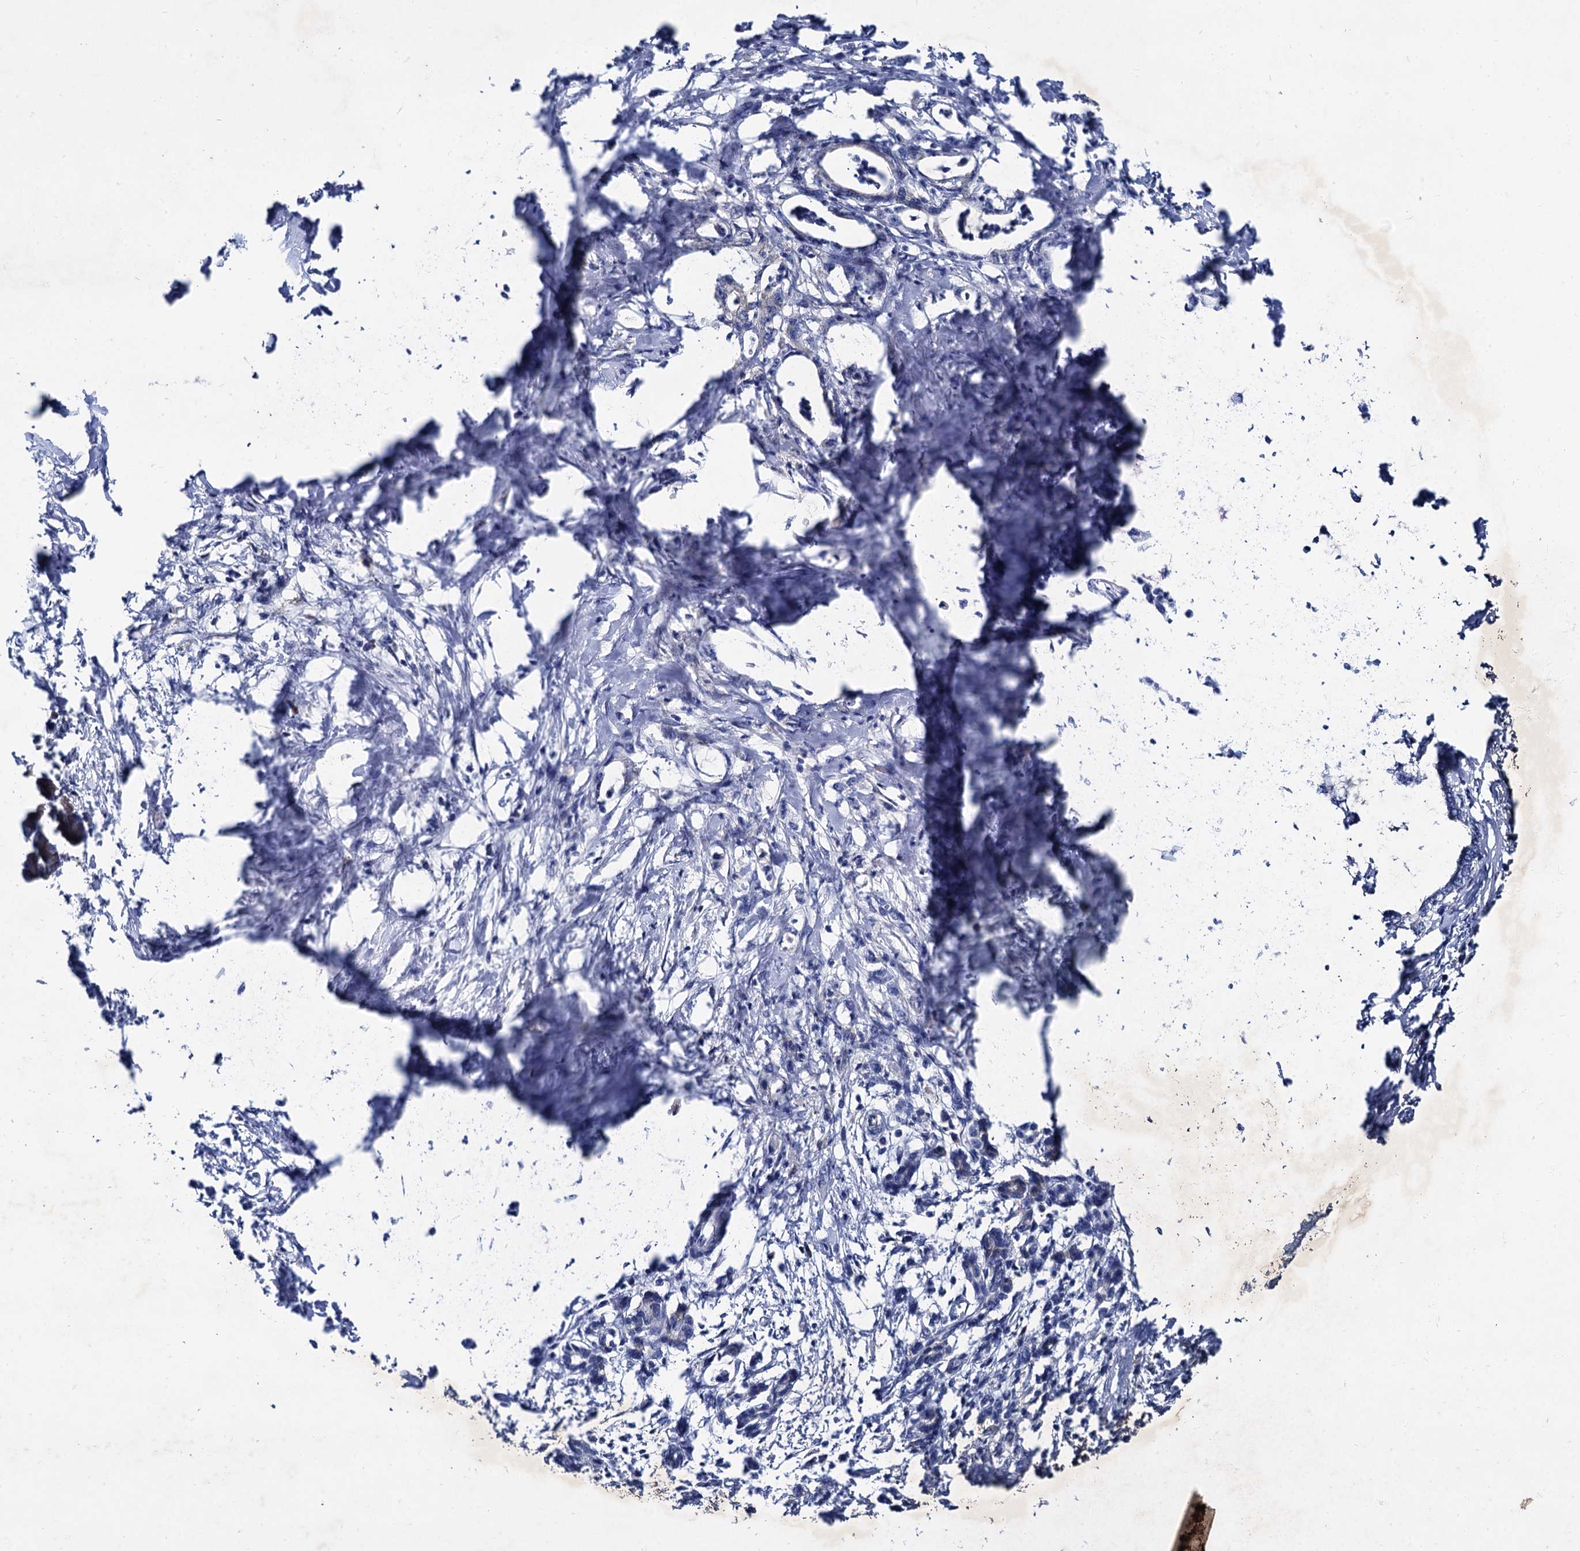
{"staining": {"intensity": "negative", "quantity": "none", "location": "none"}, "tissue": "pancreatic cancer", "cell_type": "Tumor cells", "image_type": "cancer", "snomed": [{"axis": "morphology", "description": "Adenocarcinoma, NOS"}, {"axis": "topography", "description": "Pancreas"}], "caption": "Tumor cells show no significant protein staining in adenocarcinoma (pancreatic). (Brightfield microscopy of DAB (3,3'-diaminobenzidine) immunohistochemistry (IHC) at high magnification).", "gene": "TMEM72", "patient": {"sex": "female", "age": 55}}